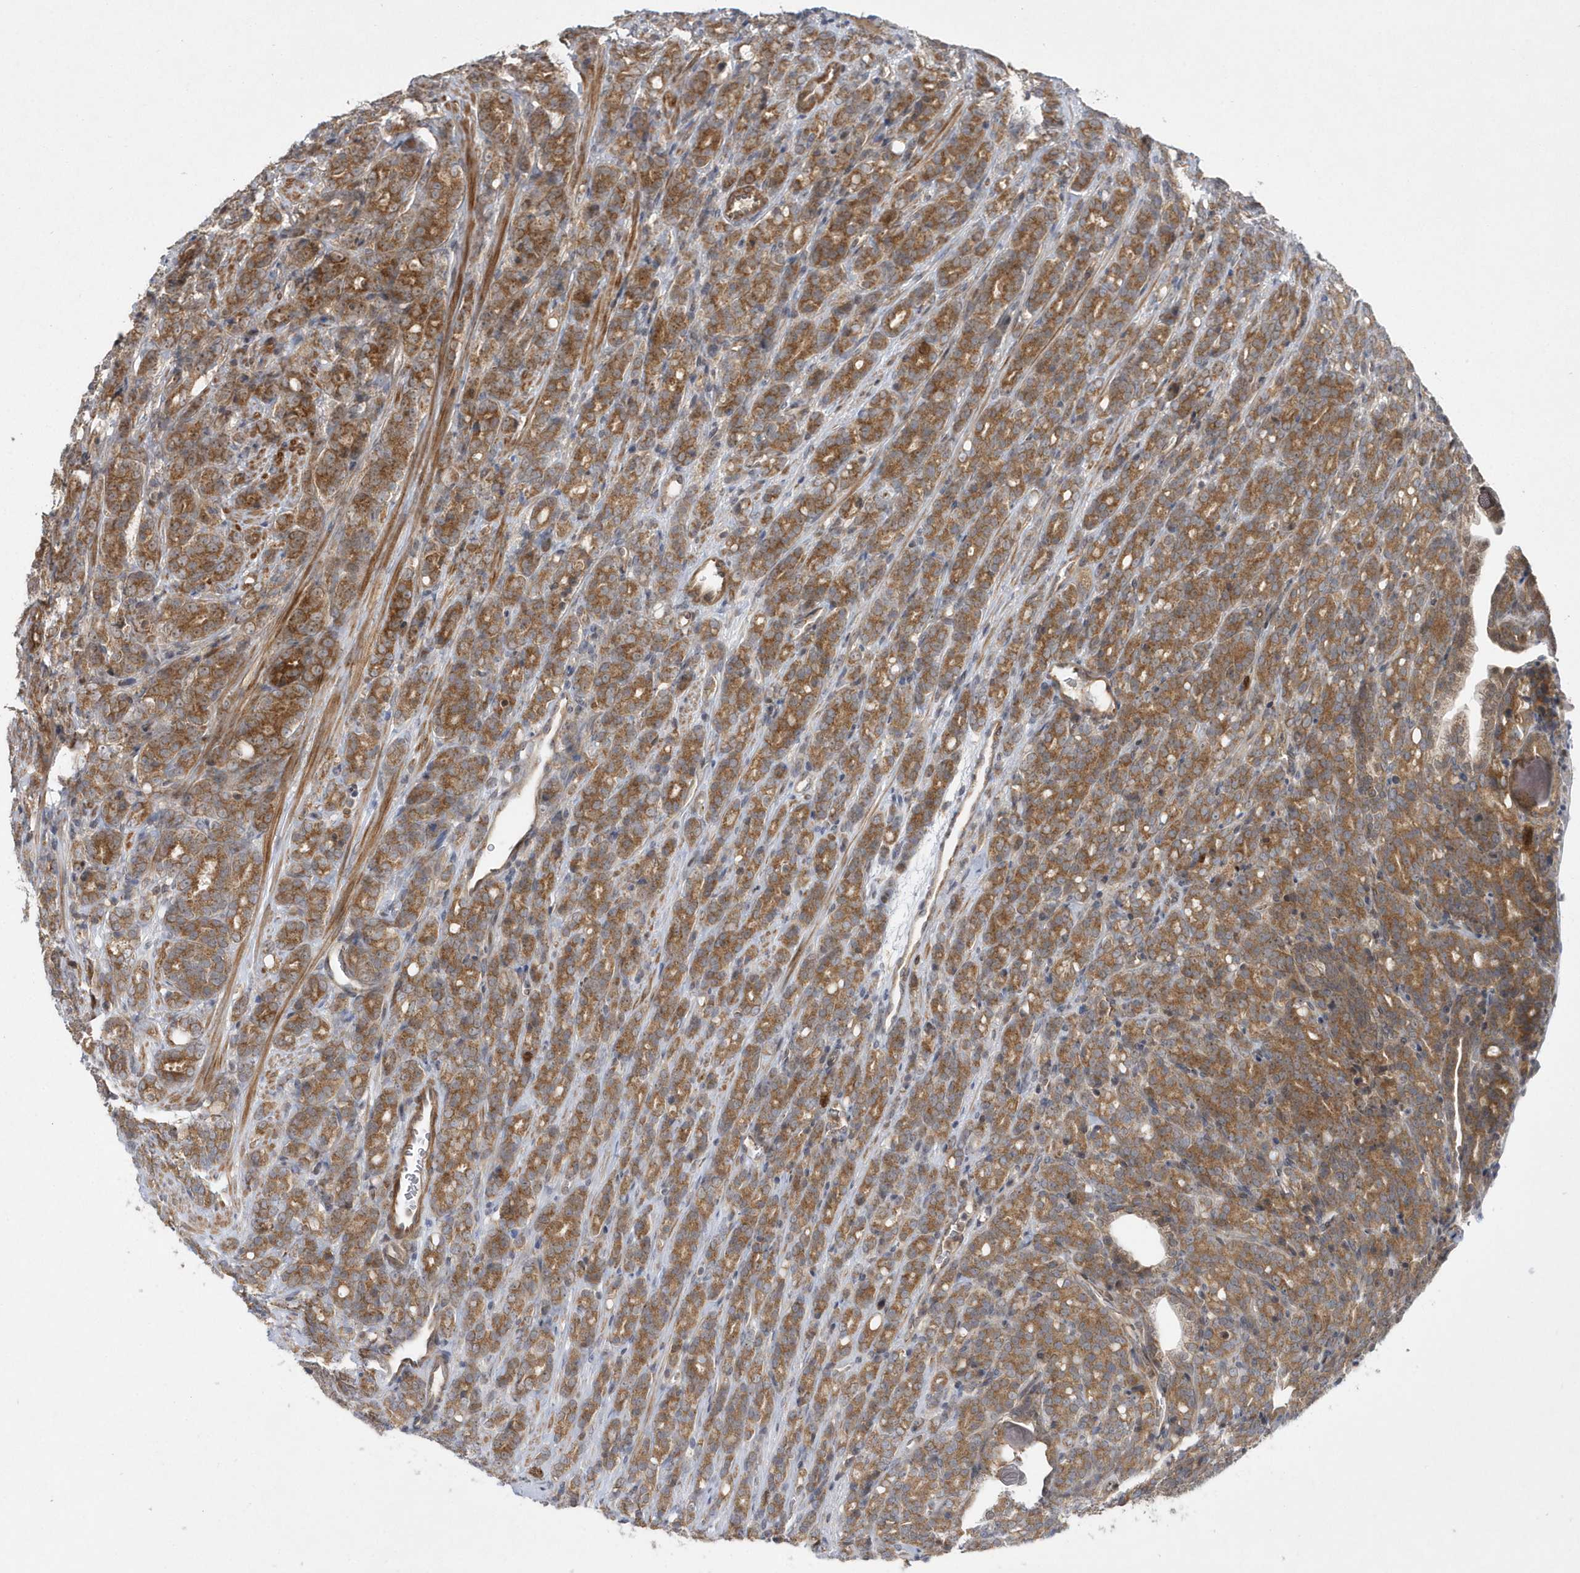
{"staining": {"intensity": "moderate", "quantity": ">75%", "location": "cytoplasmic/membranous"}, "tissue": "prostate cancer", "cell_type": "Tumor cells", "image_type": "cancer", "snomed": [{"axis": "morphology", "description": "Adenocarcinoma, High grade"}, {"axis": "topography", "description": "Prostate"}], "caption": "An image showing moderate cytoplasmic/membranous staining in about >75% of tumor cells in prostate cancer (high-grade adenocarcinoma), as visualized by brown immunohistochemical staining.", "gene": "MXI1", "patient": {"sex": "male", "age": 62}}